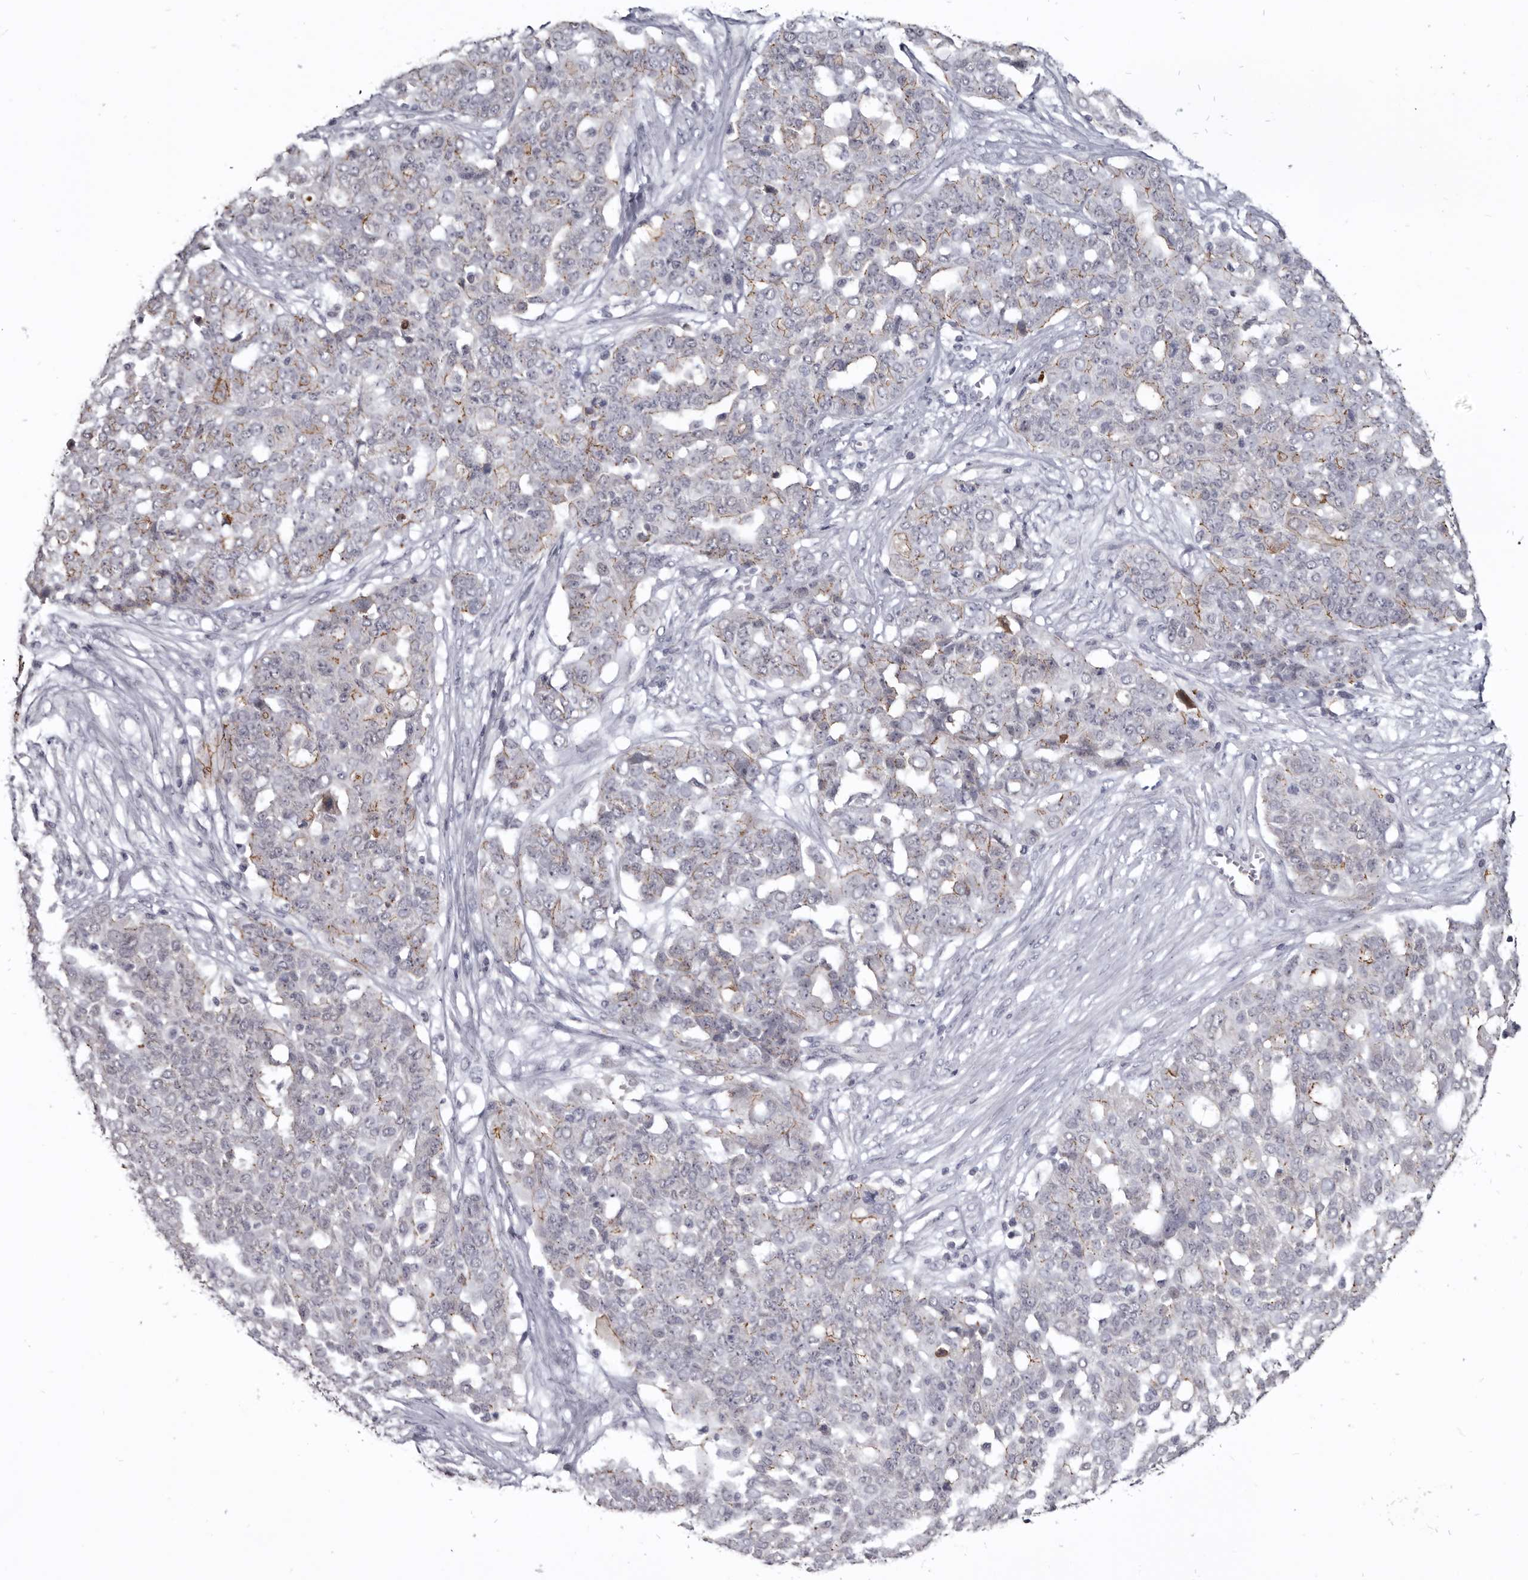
{"staining": {"intensity": "moderate", "quantity": "25%-75%", "location": "cytoplasmic/membranous"}, "tissue": "ovarian cancer", "cell_type": "Tumor cells", "image_type": "cancer", "snomed": [{"axis": "morphology", "description": "Cystadenocarcinoma, serous, NOS"}, {"axis": "topography", "description": "Soft tissue"}, {"axis": "topography", "description": "Ovary"}], "caption": "High-magnification brightfield microscopy of ovarian cancer stained with DAB (brown) and counterstained with hematoxylin (blue). tumor cells exhibit moderate cytoplasmic/membranous expression is seen in approximately25%-75% of cells.", "gene": "CGN", "patient": {"sex": "female", "age": 57}}